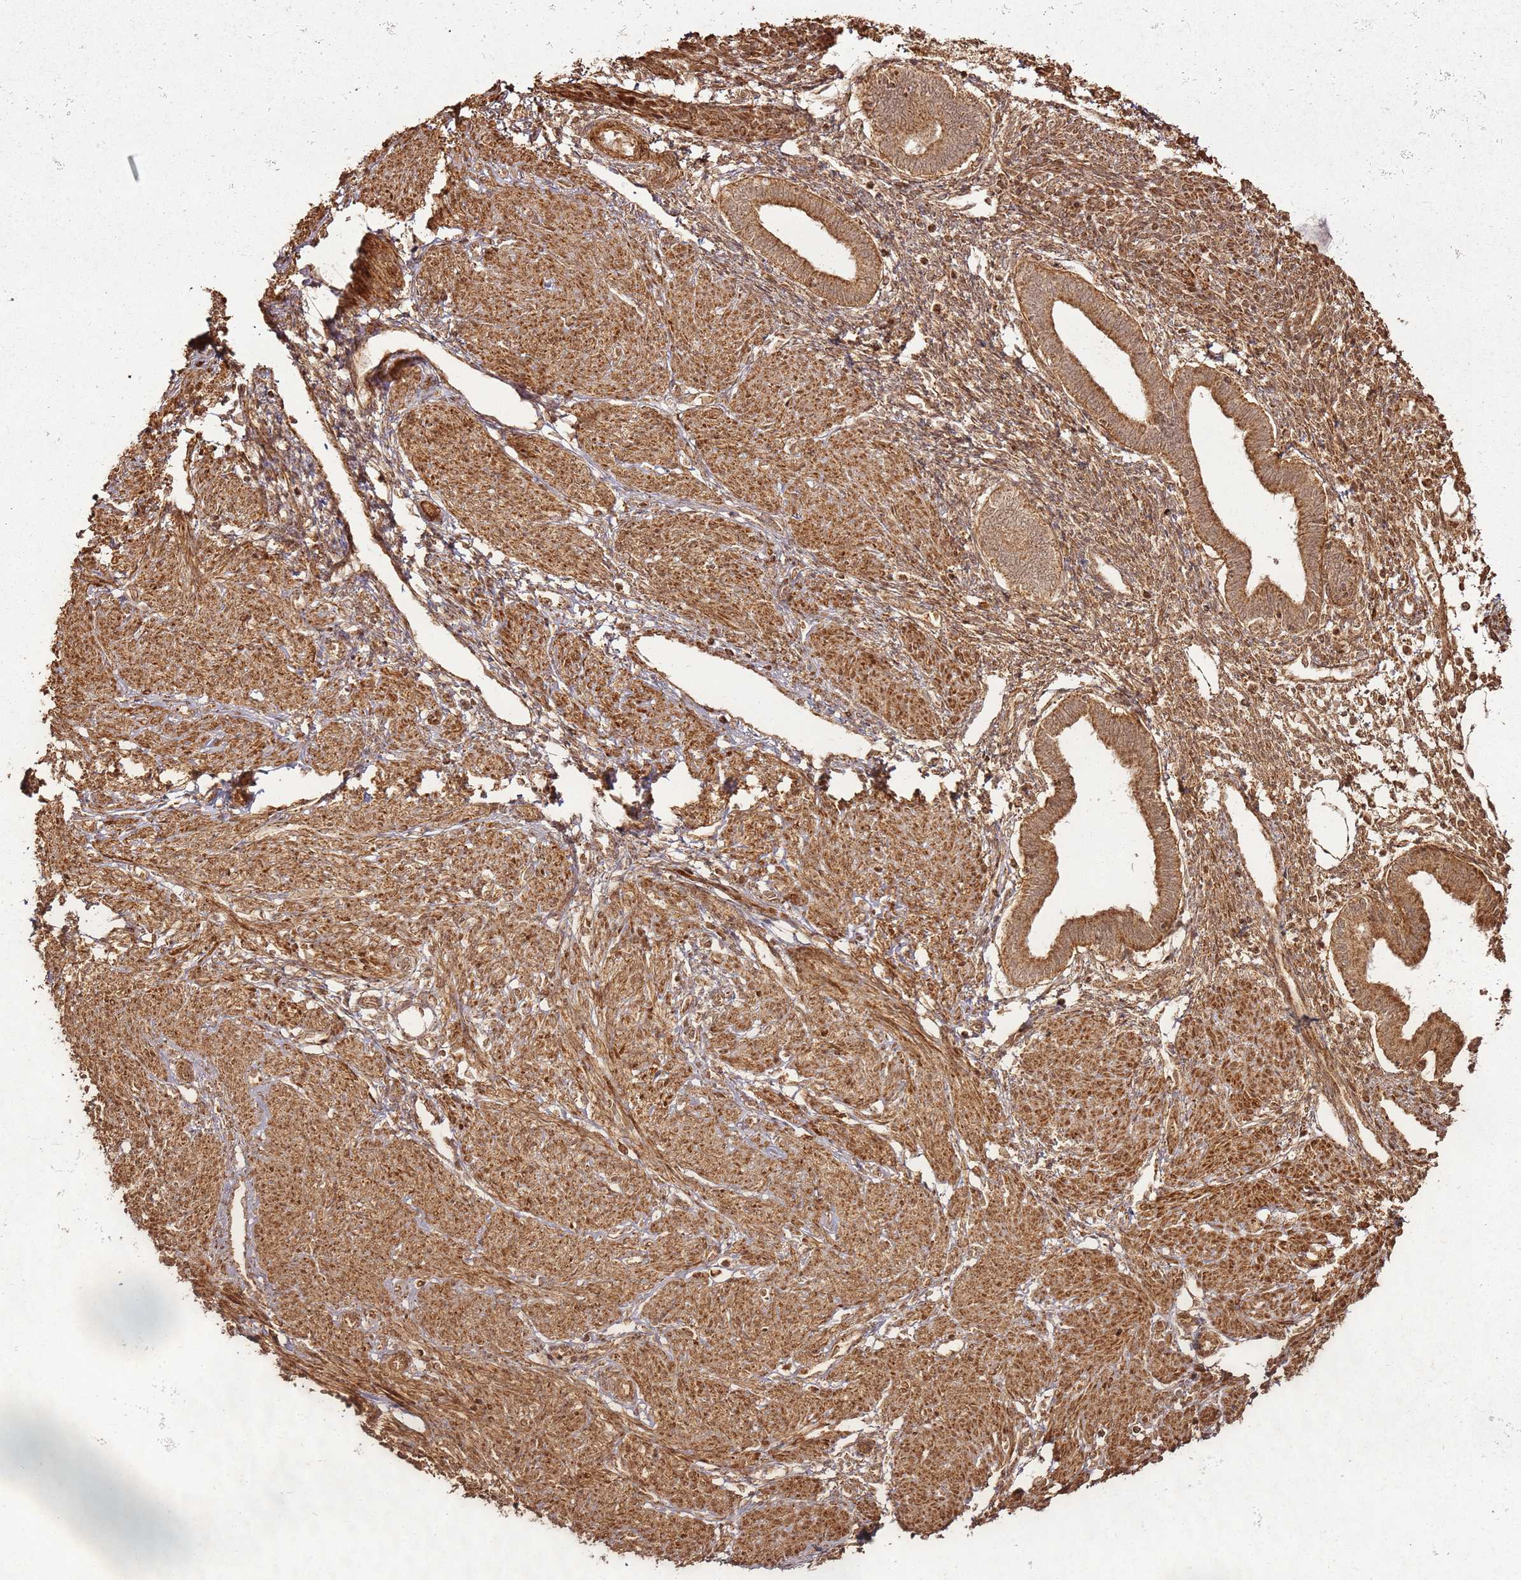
{"staining": {"intensity": "moderate", "quantity": ">75%", "location": "cytoplasmic/membranous"}, "tissue": "endometrium", "cell_type": "Cells in endometrial stroma", "image_type": "normal", "snomed": [{"axis": "morphology", "description": "Normal tissue, NOS"}, {"axis": "topography", "description": "Endometrium"}], "caption": "Endometrium stained for a protein (brown) reveals moderate cytoplasmic/membranous positive positivity in about >75% of cells in endometrial stroma.", "gene": "MRPS6", "patient": {"sex": "female", "age": 53}}